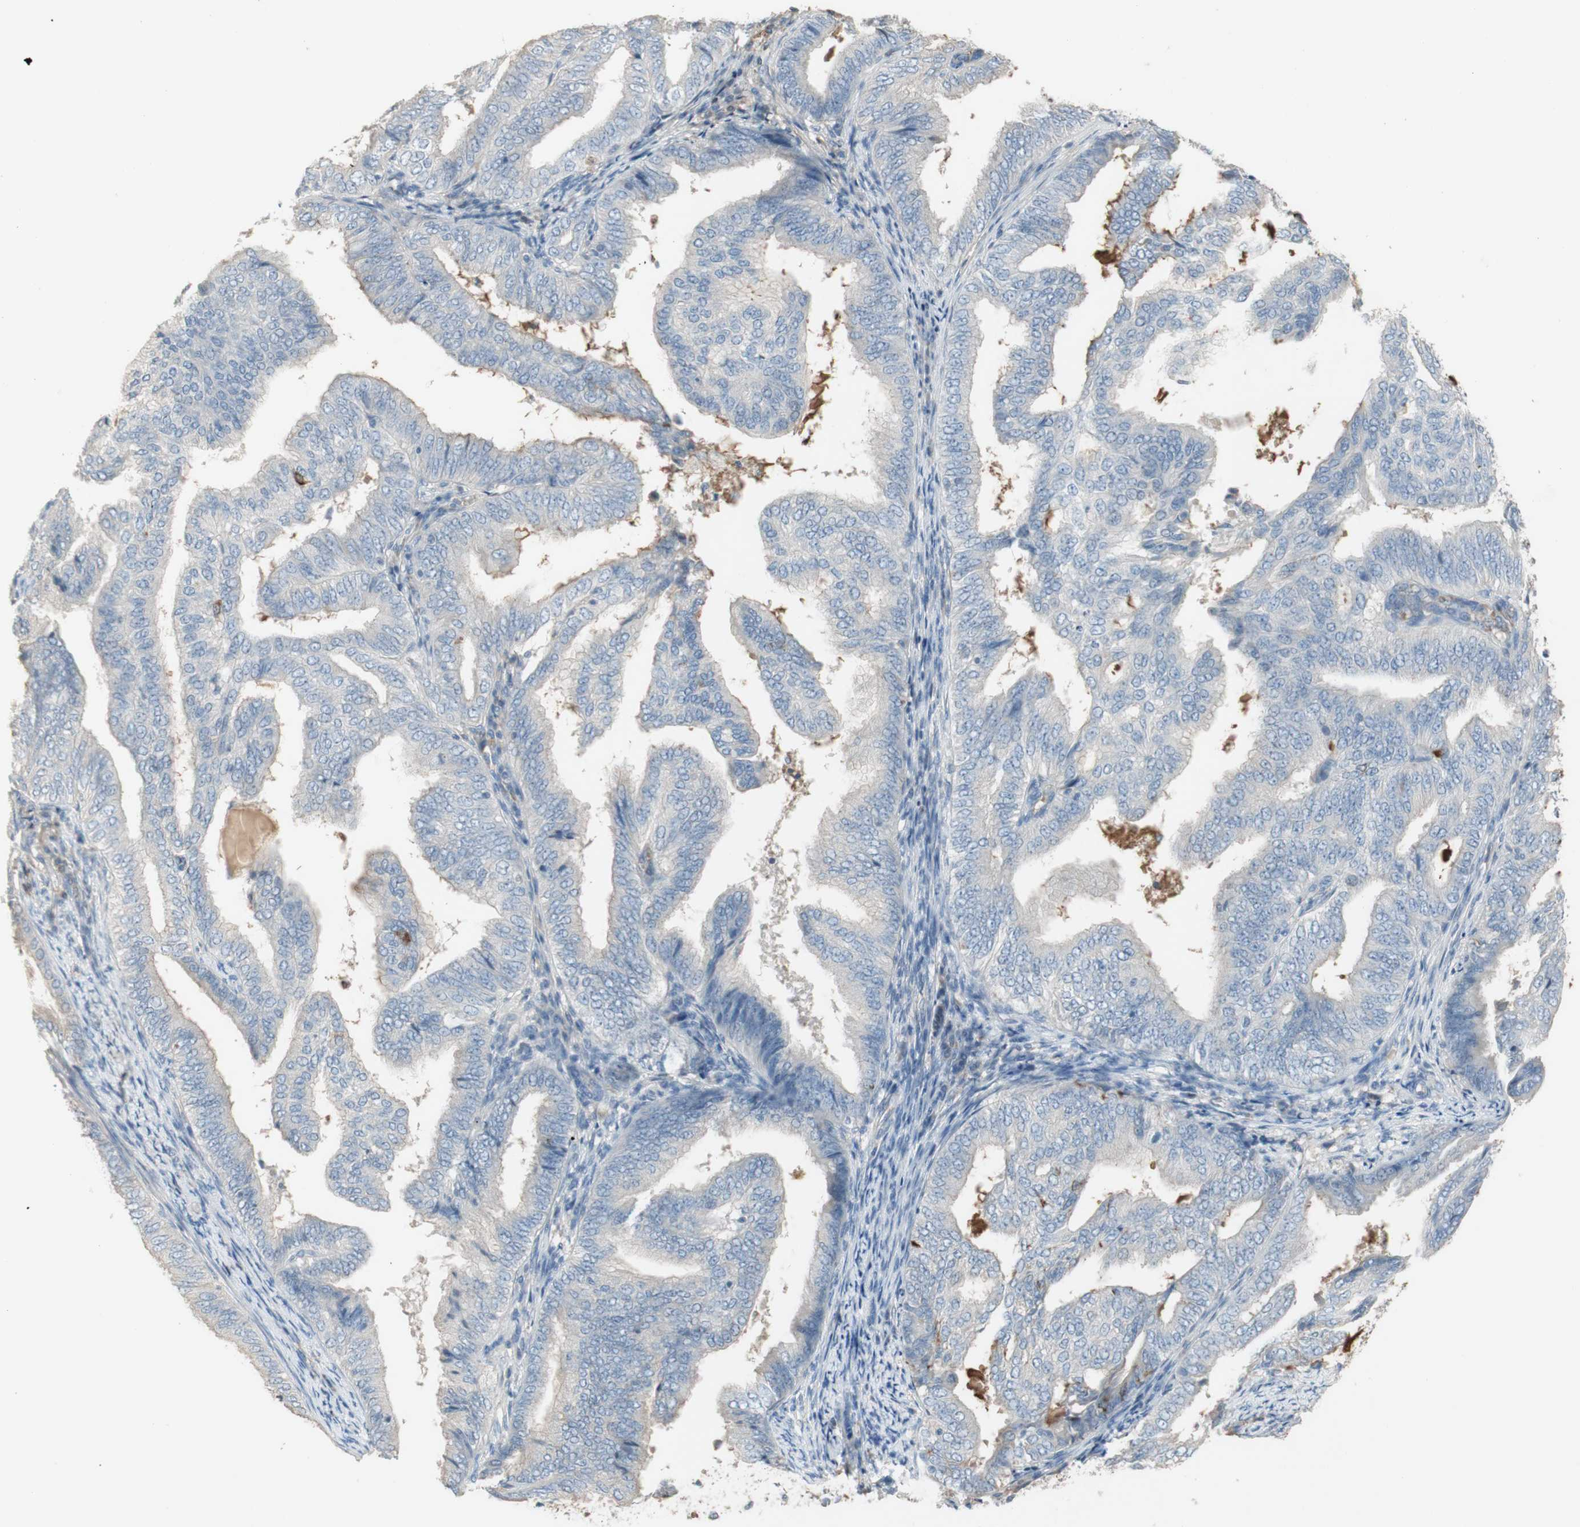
{"staining": {"intensity": "negative", "quantity": "none", "location": "none"}, "tissue": "endometrial cancer", "cell_type": "Tumor cells", "image_type": "cancer", "snomed": [{"axis": "morphology", "description": "Adenocarcinoma, NOS"}, {"axis": "topography", "description": "Endometrium"}], "caption": "Tumor cells are negative for protein expression in human endometrial cancer.", "gene": "IFNG", "patient": {"sex": "female", "age": 58}}